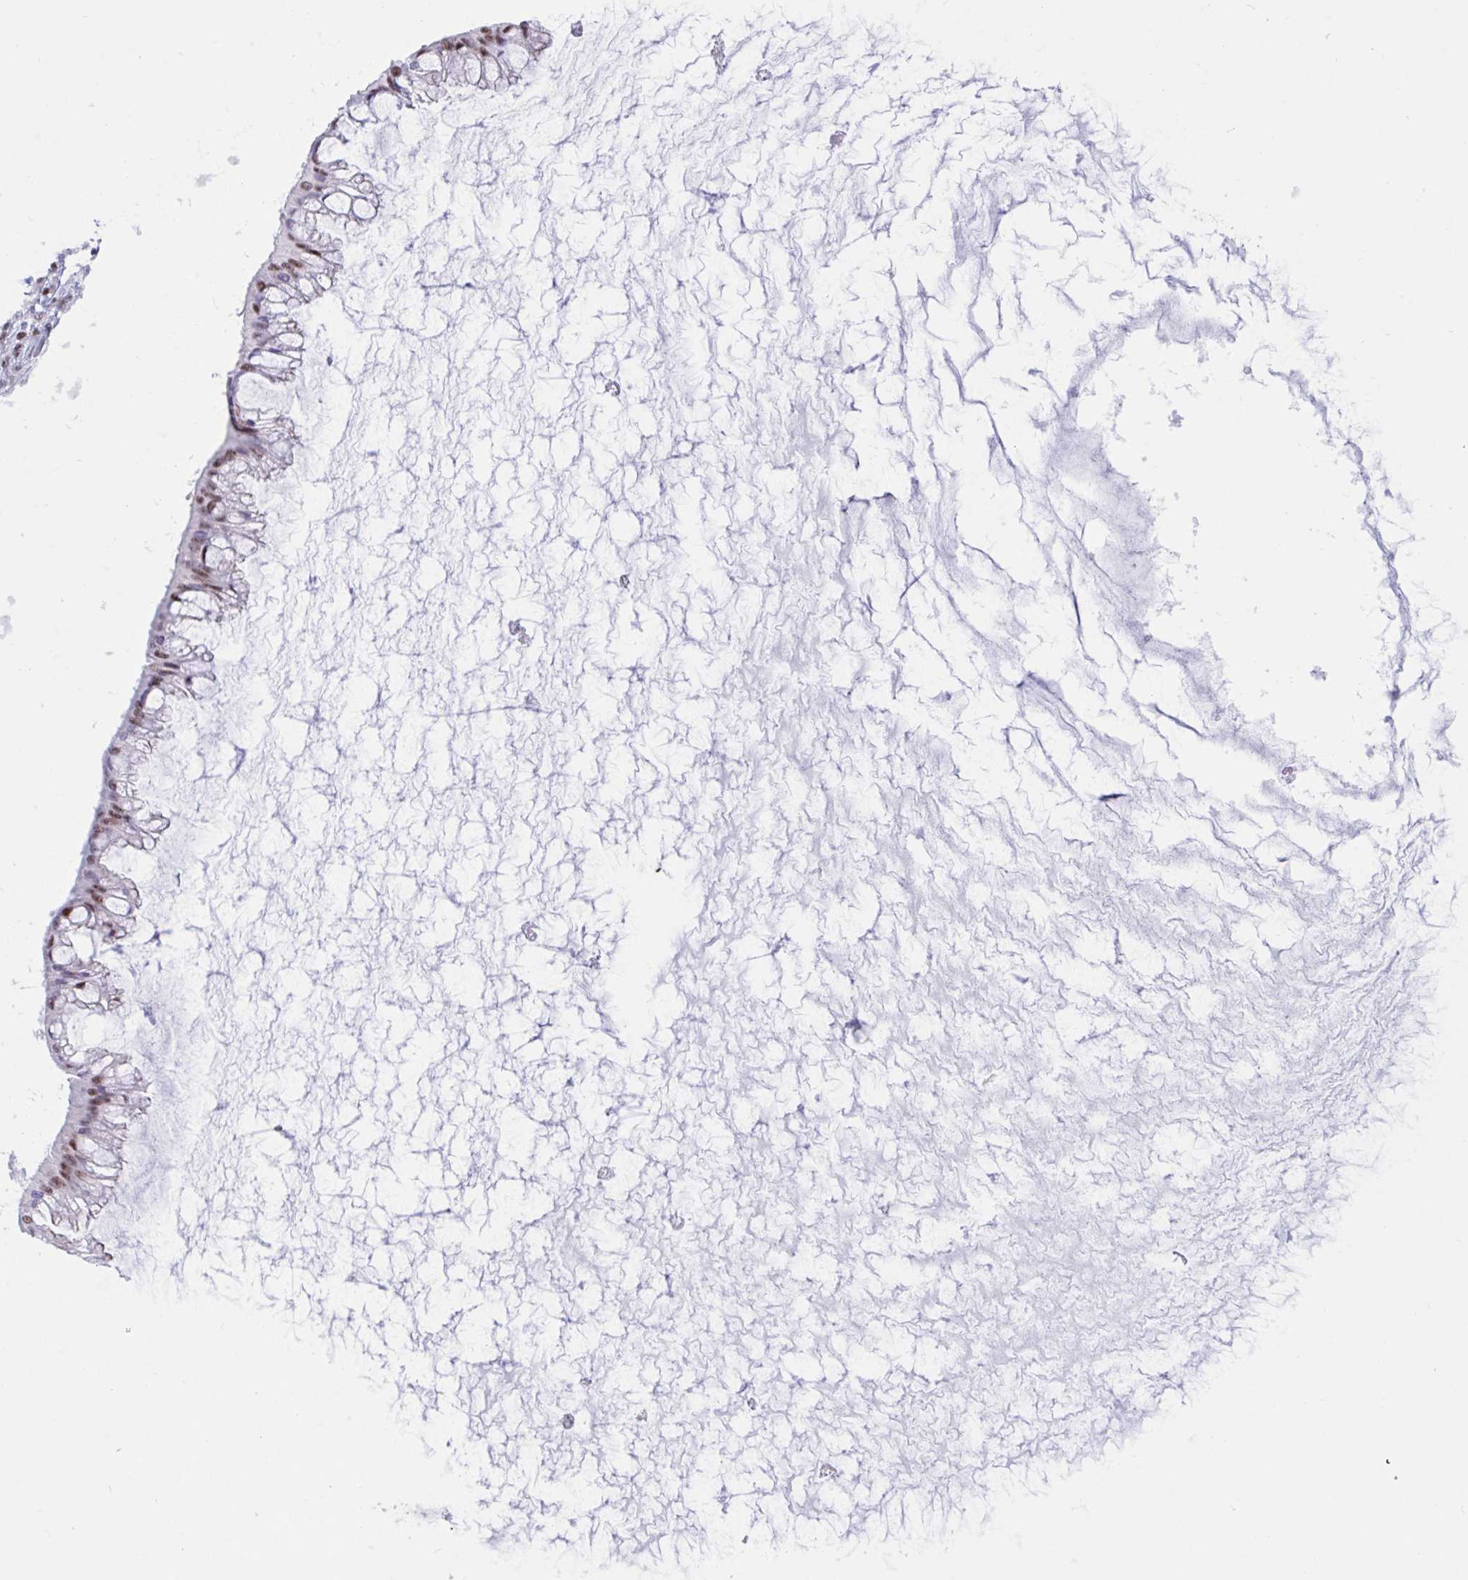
{"staining": {"intensity": "moderate", "quantity": ">75%", "location": "nuclear"}, "tissue": "ovarian cancer", "cell_type": "Tumor cells", "image_type": "cancer", "snomed": [{"axis": "morphology", "description": "Cystadenocarcinoma, mucinous, NOS"}, {"axis": "topography", "description": "Ovary"}], "caption": "Immunohistochemistry histopathology image of ovarian cancer stained for a protein (brown), which exhibits medium levels of moderate nuclear expression in approximately >75% of tumor cells.", "gene": "IKZF2", "patient": {"sex": "female", "age": 73}}